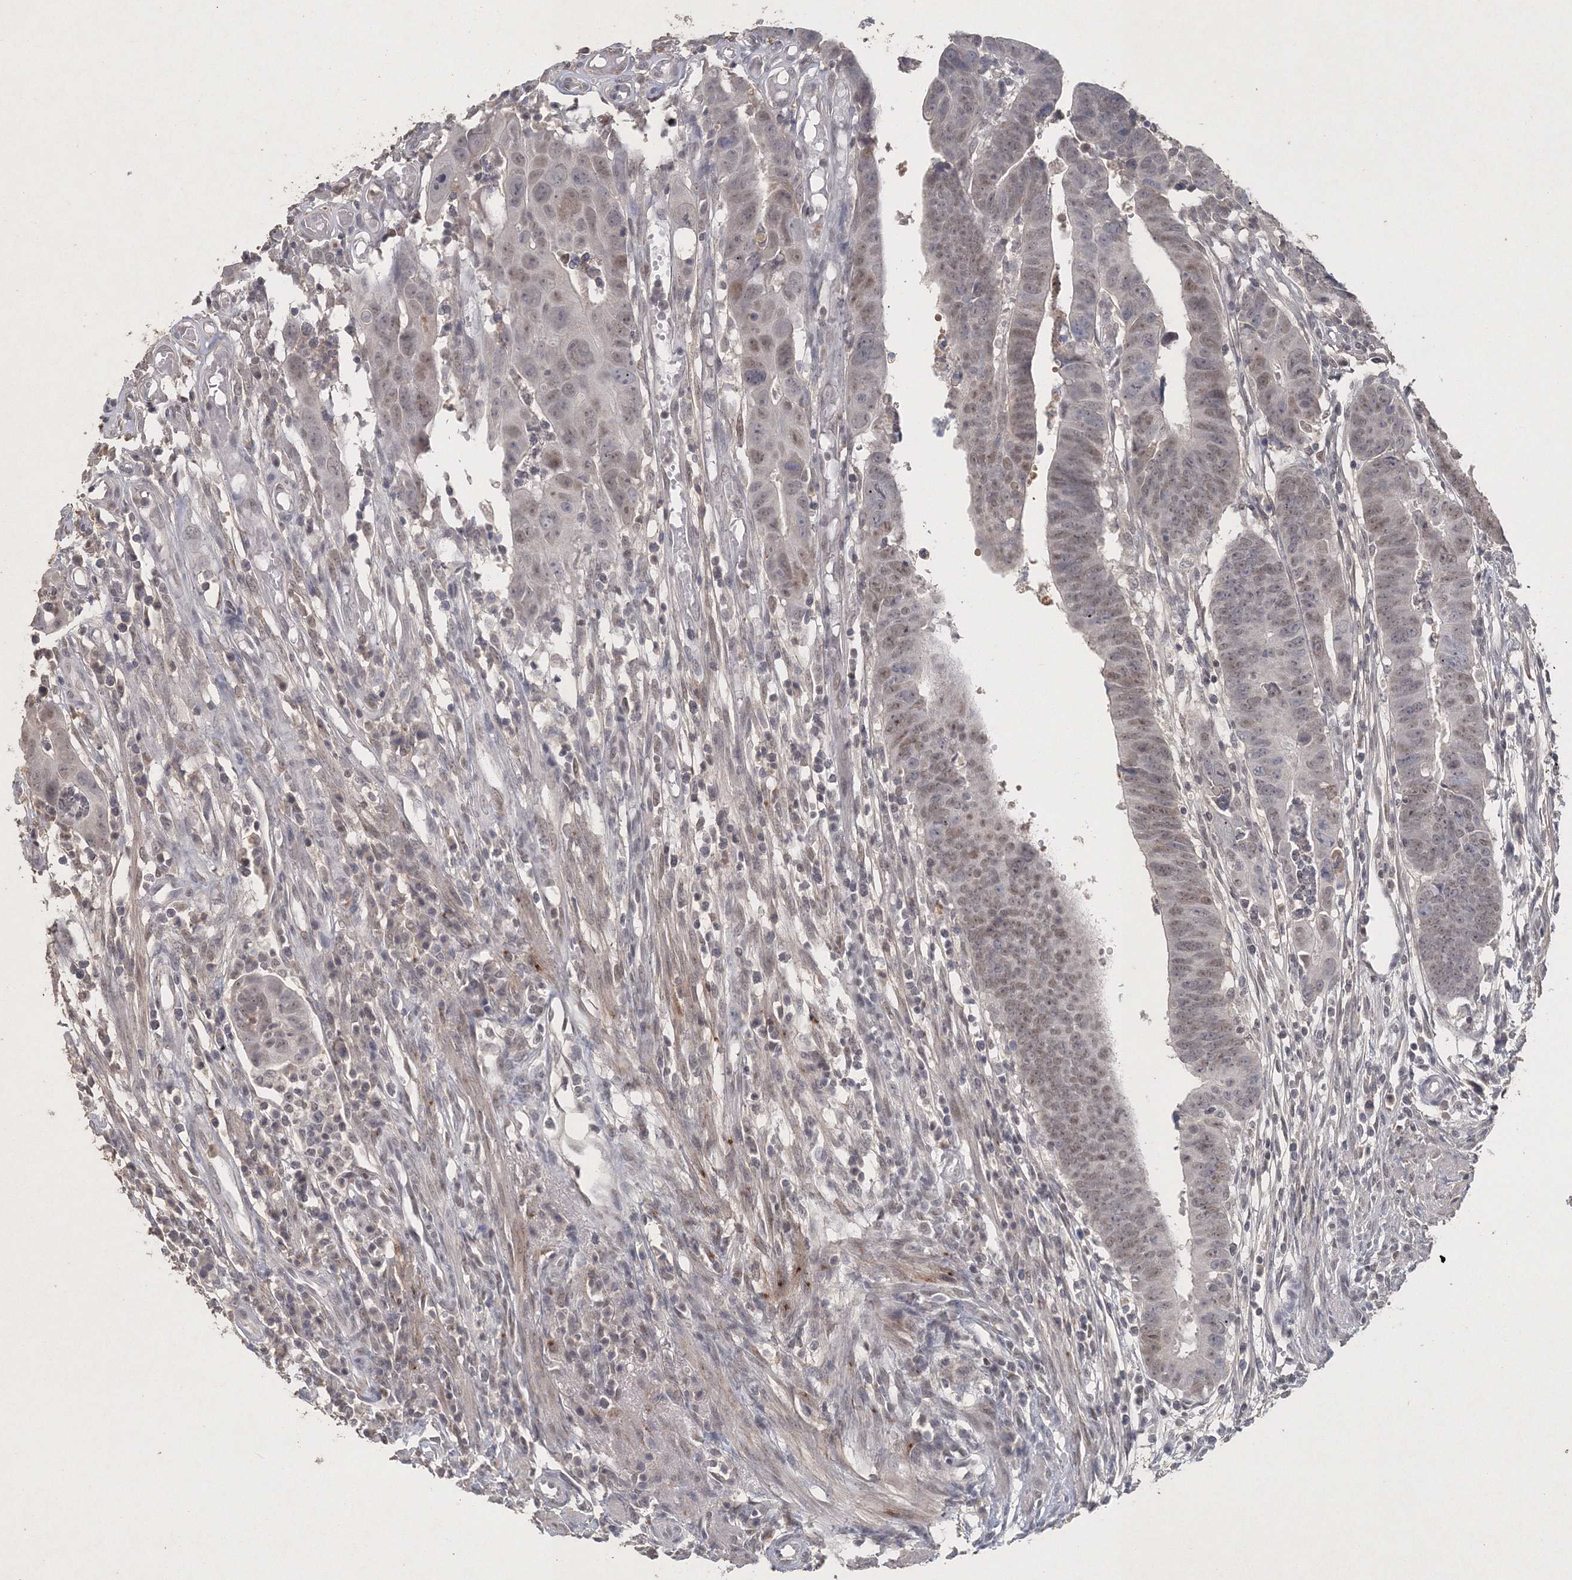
{"staining": {"intensity": "weak", "quantity": "<25%", "location": "nuclear"}, "tissue": "colorectal cancer", "cell_type": "Tumor cells", "image_type": "cancer", "snomed": [{"axis": "morphology", "description": "Adenocarcinoma, NOS"}, {"axis": "topography", "description": "Rectum"}], "caption": "Immunohistochemistry of colorectal cancer (adenocarcinoma) shows no positivity in tumor cells.", "gene": "UIMC1", "patient": {"sex": "female", "age": 65}}